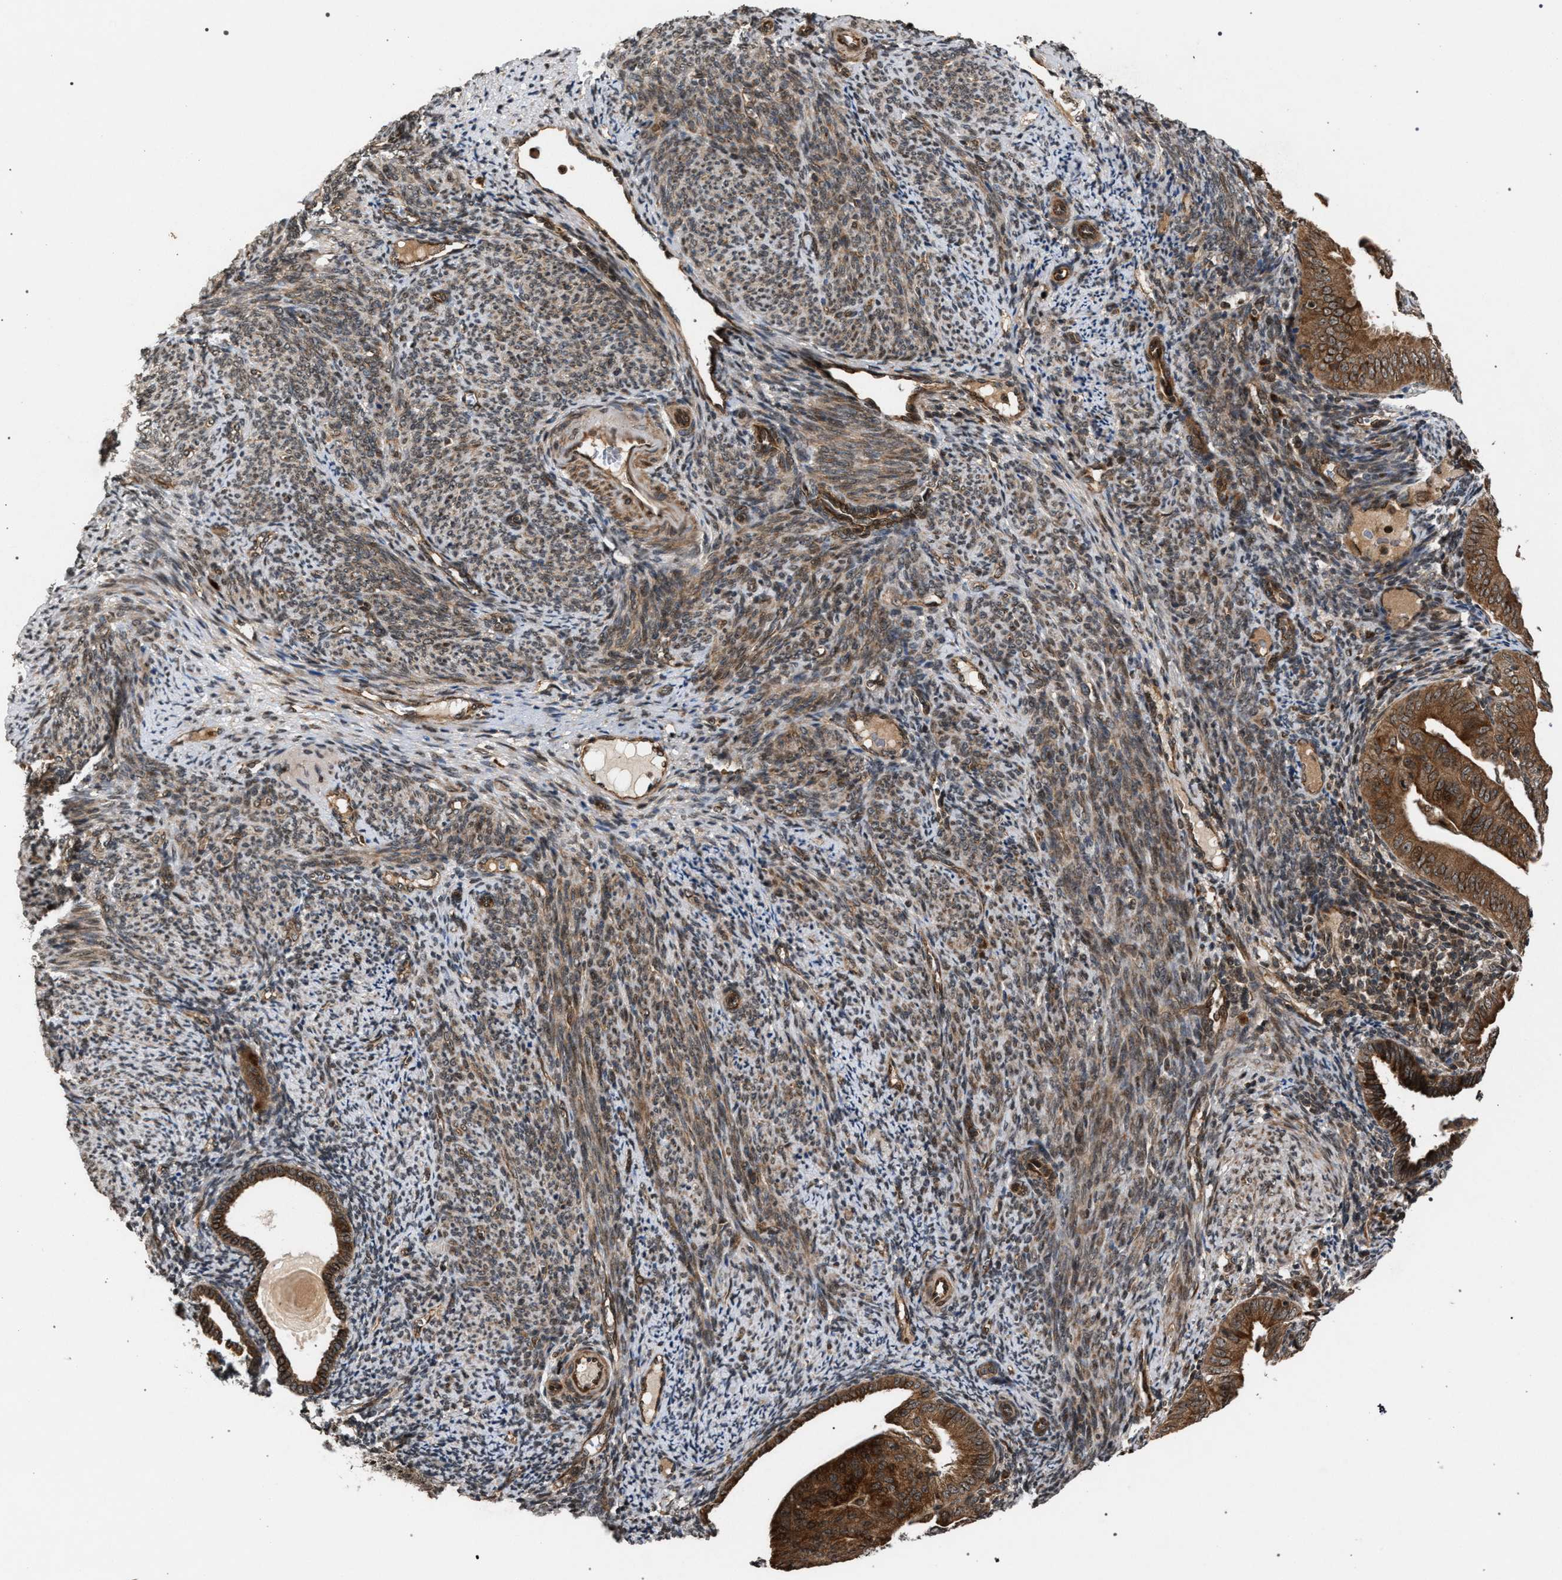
{"staining": {"intensity": "moderate", "quantity": ">75%", "location": "cytoplasmic/membranous"}, "tissue": "endometrial cancer", "cell_type": "Tumor cells", "image_type": "cancer", "snomed": [{"axis": "morphology", "description": "Adenocarcinoma, NOS"}, {"axis": "topography", "description": "Endometrium"}], "caption": "Protein expression analysis of human endometrial cancer reveals moderate cytoplasmic/membranous staining in approximately >75% of tumor cells.", "gene": "IRAK4", "patient": {"sex": "female", "age": 58}}